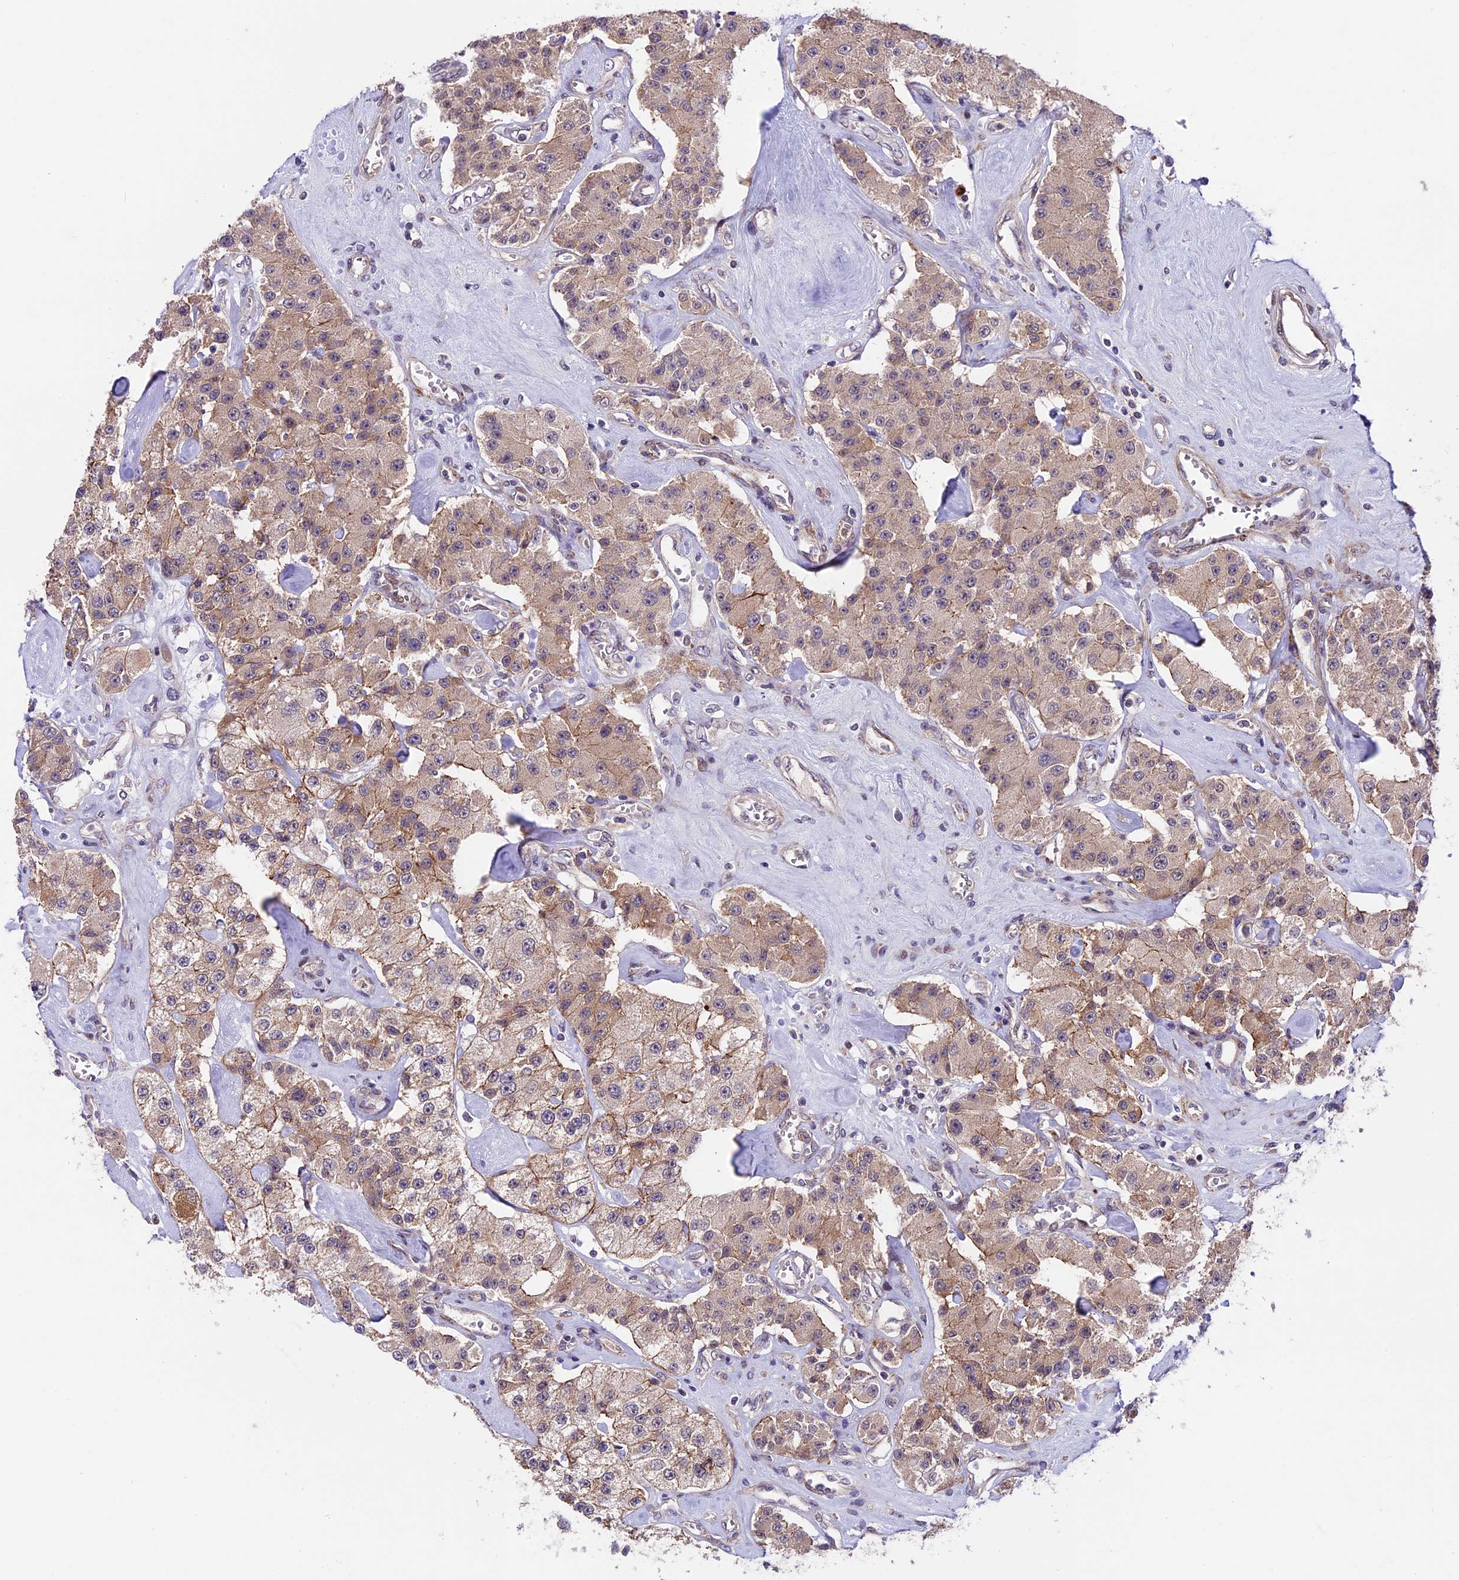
{"staining": {"intensity": "weak", "quantity": ">75%", "location": "cytoplasmic/membranous"}, "tissue": "carcinoid", "cell_type": "Tumor cells", "image_type": "cancer", "snomed": [{"axis": "morphology", "description": "Carcinoid, malignant, NOS"}, {"axis": "topography", "description": "Pancreas"}], "caption": "Carcinoid (malignant) stained with a protein marker reveals weak staining in tumor cells.", "gene": "SIPA1L3", "patient": {"sex": "male", "age": 41}}